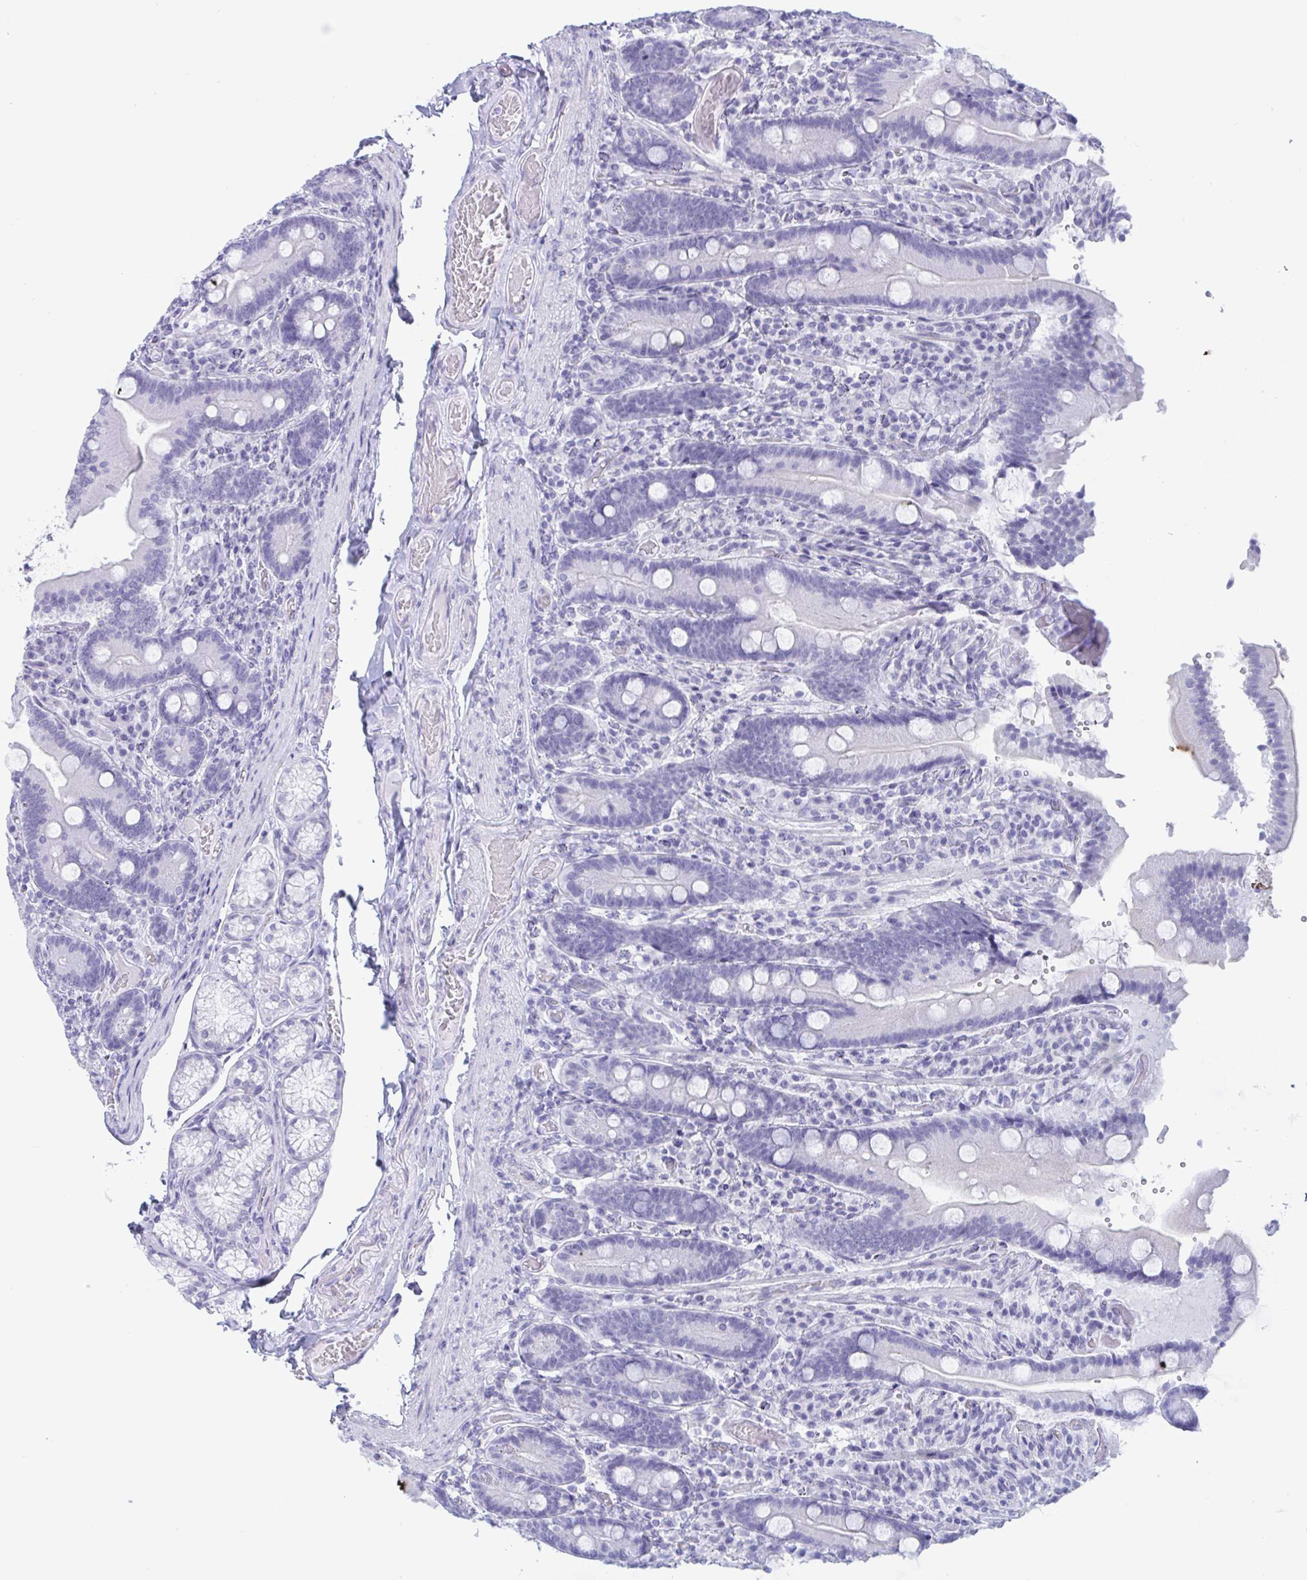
{"staining": {"intensity": "negative", "quantity": "none", "location": "none"}, "tissue": "duodenum", "cell_type": "Glandular cells", "image_type": "normal", "snomed": [{"axis": "morphology", "description": "Normal tissue, NOS"}, {"axis": "topography", "description": "Duodenum"}], "caption": "Immunohistochemical staining of normal duodenum displays no significant expression in glandular cells. (DAB (3,3'-diaminobenzidine) IHC, high magnification).", "gene": "CDX4", "patient": {"sex": "female", "age": 62}}